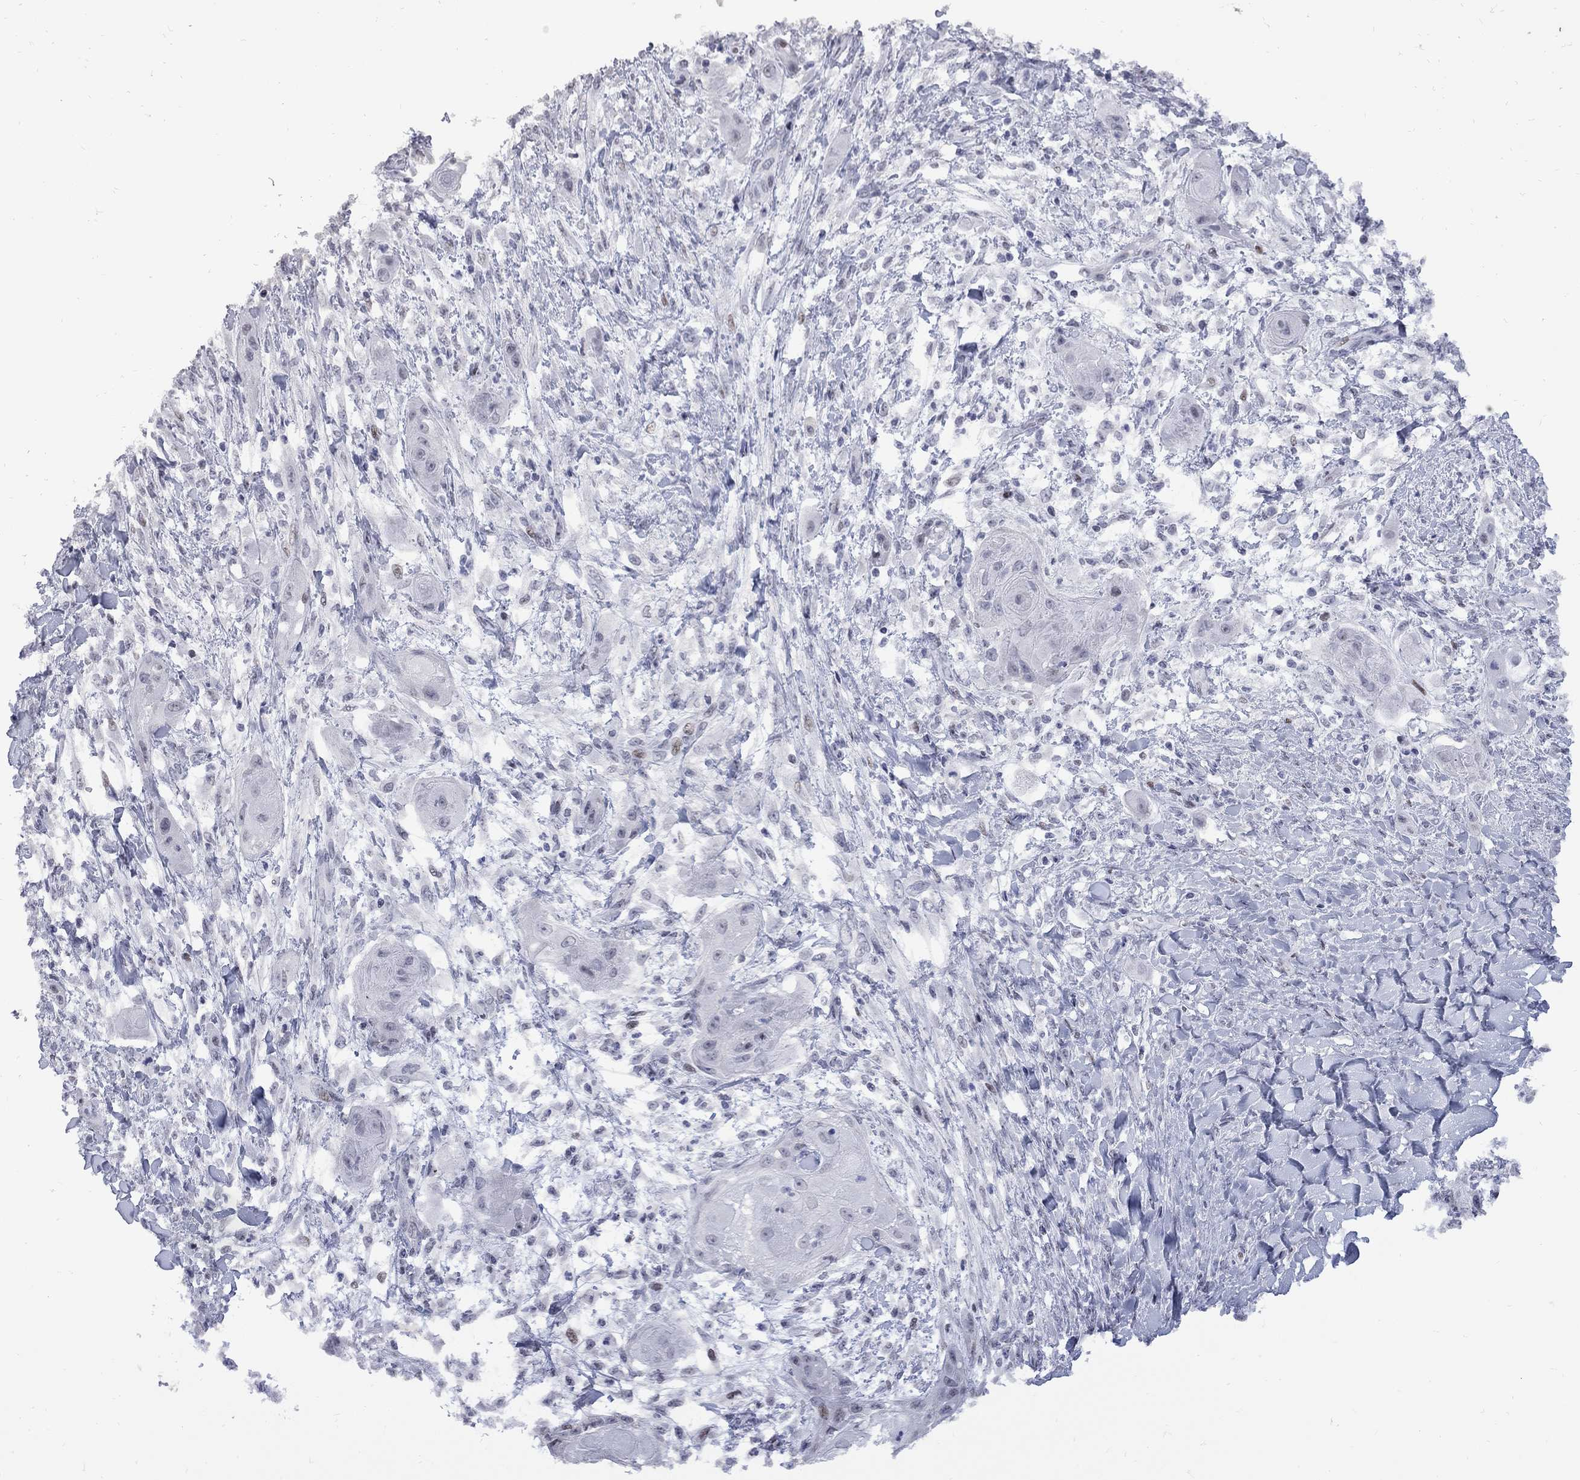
{"staining": {"intensity": "weak", "quantity": "<25%", "location": "nuclear"}, "tissue": "skin cancer", "cell_type": "Tumor cells", "image_type": "cancer", "snomed": [{"axis": "morphology", "description": "Squamous cell carcinoma, NOS"}, {"axis": "topography", "description": "Skin"}], "caption": "Squamous cell carcinoma (skin) was stained to show a protein in brown. There is no significant positivity in tumor cells. (DAB immunohistochemistry visualized using brightfield microscopy, high magnification).", "gene": "ZNF154", "patient": {"sex": "male", "age": 62}}